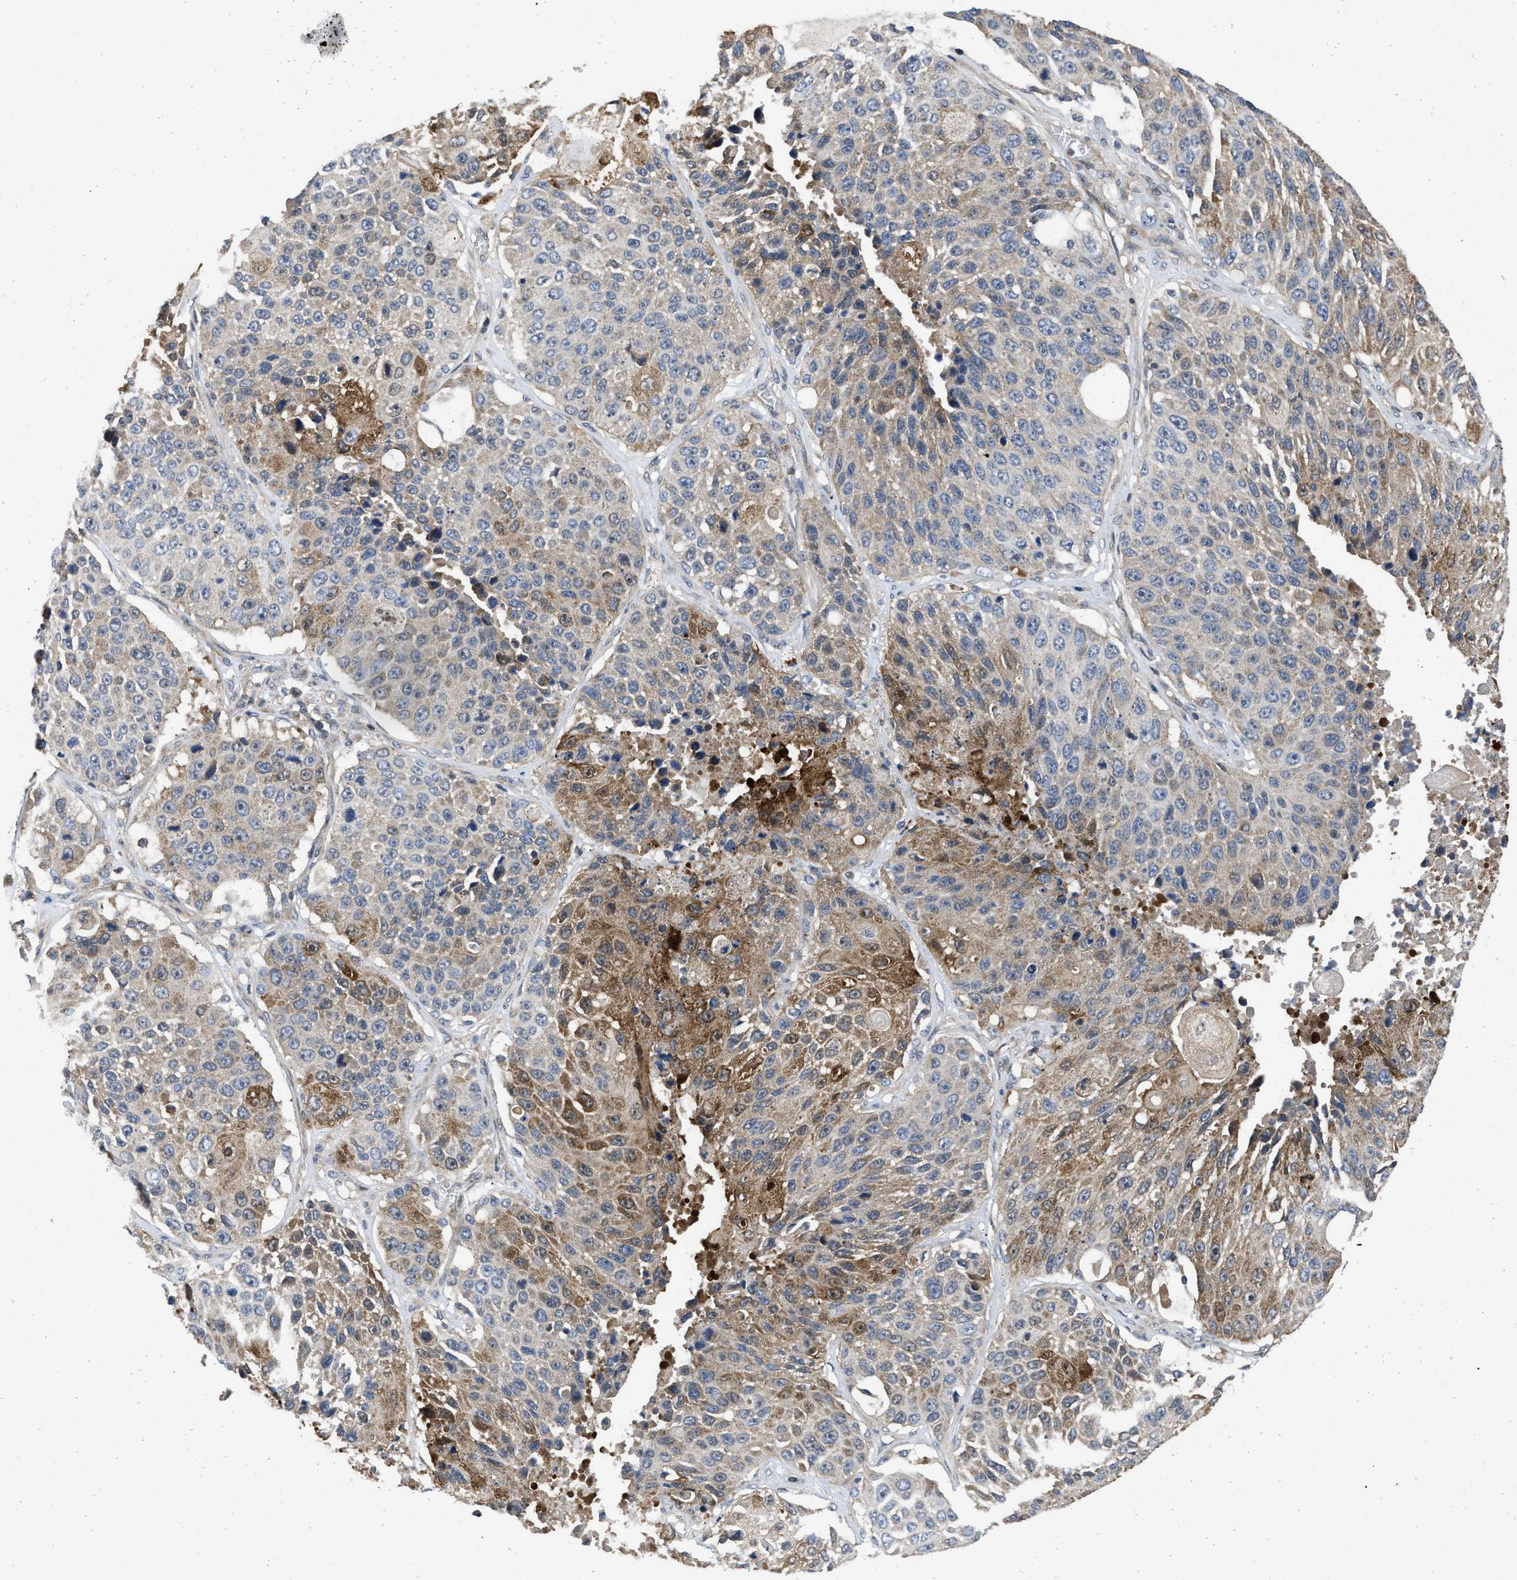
{"staining": {"intensity": "moderate", "quantity": "25%-75%", "location": "cytoplasmic/membranous"}, "tissue": "lung cancer", "cell_type": "Tumor cells", "image_type": "cancer", "snomed": [{"axis": "morphology", "description": "Squamous cell carcinoma, NOS"}, {"axis": "topography", "description": "Lung"}], "caption": "An image showing moderate cytoplasmic/membranous staining in about 25%-75% of tumor cells in lung squamous cell carcinoma, as visualized by brown immunohistochemical staining.", "gene": "PRDM14", "patient": {"sex": "male", "age": 61}}